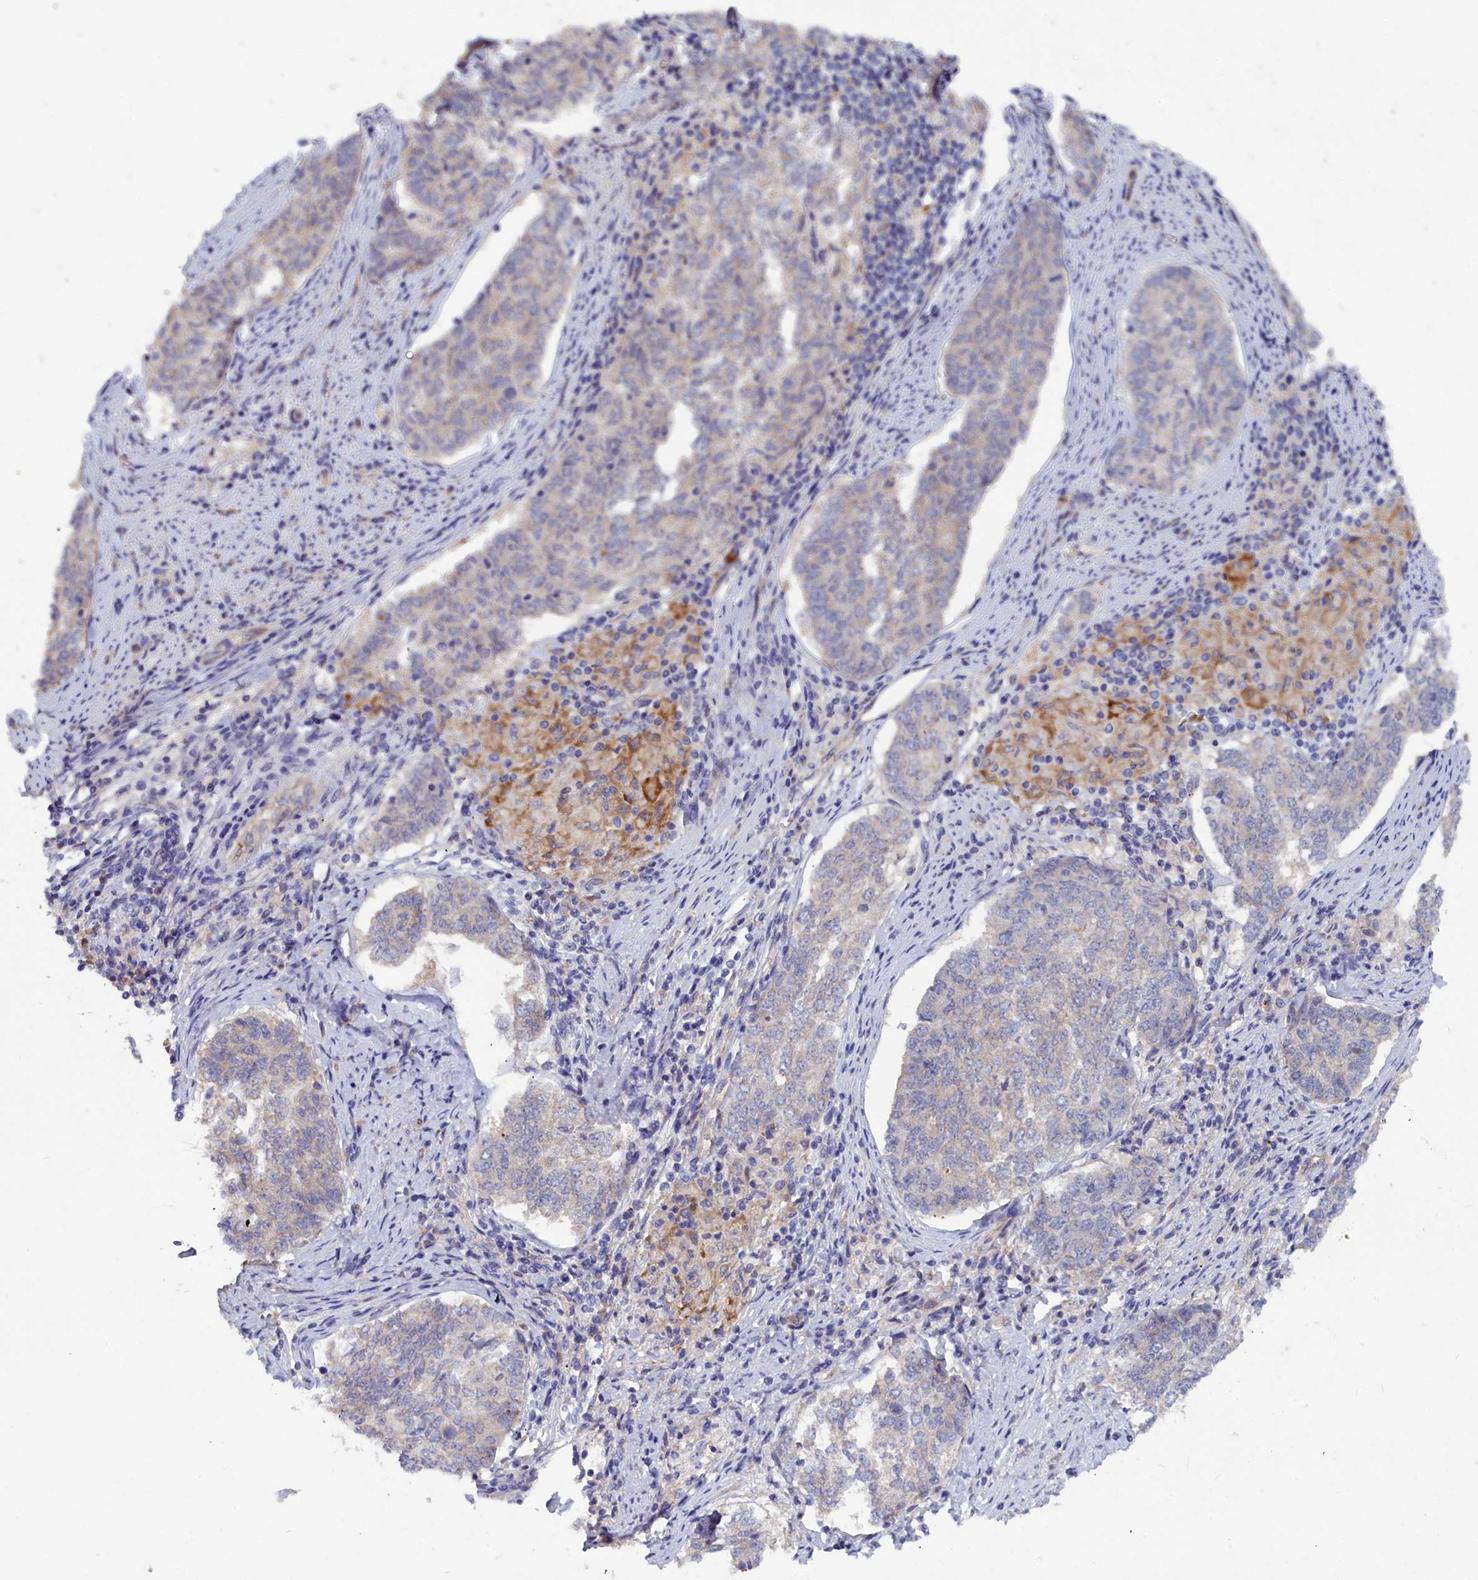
{"staining": {"intensity": "negative", "quantity": "none", "location": "none"}, "tissue": "endometrial cancer", "cell_type": "Tumor cells", "image_type": "cancer", "snomed": [{"axis": "morphology", "description": "Adenocarcinoma, NOS"}, {"axis": "topography", "description": "Endometrium"}], "caption": "Tumor cells show no significant protein positivity in endometrial cancer.", "gene": "RDX", "patient": {"sex": "female", "age": 80}}